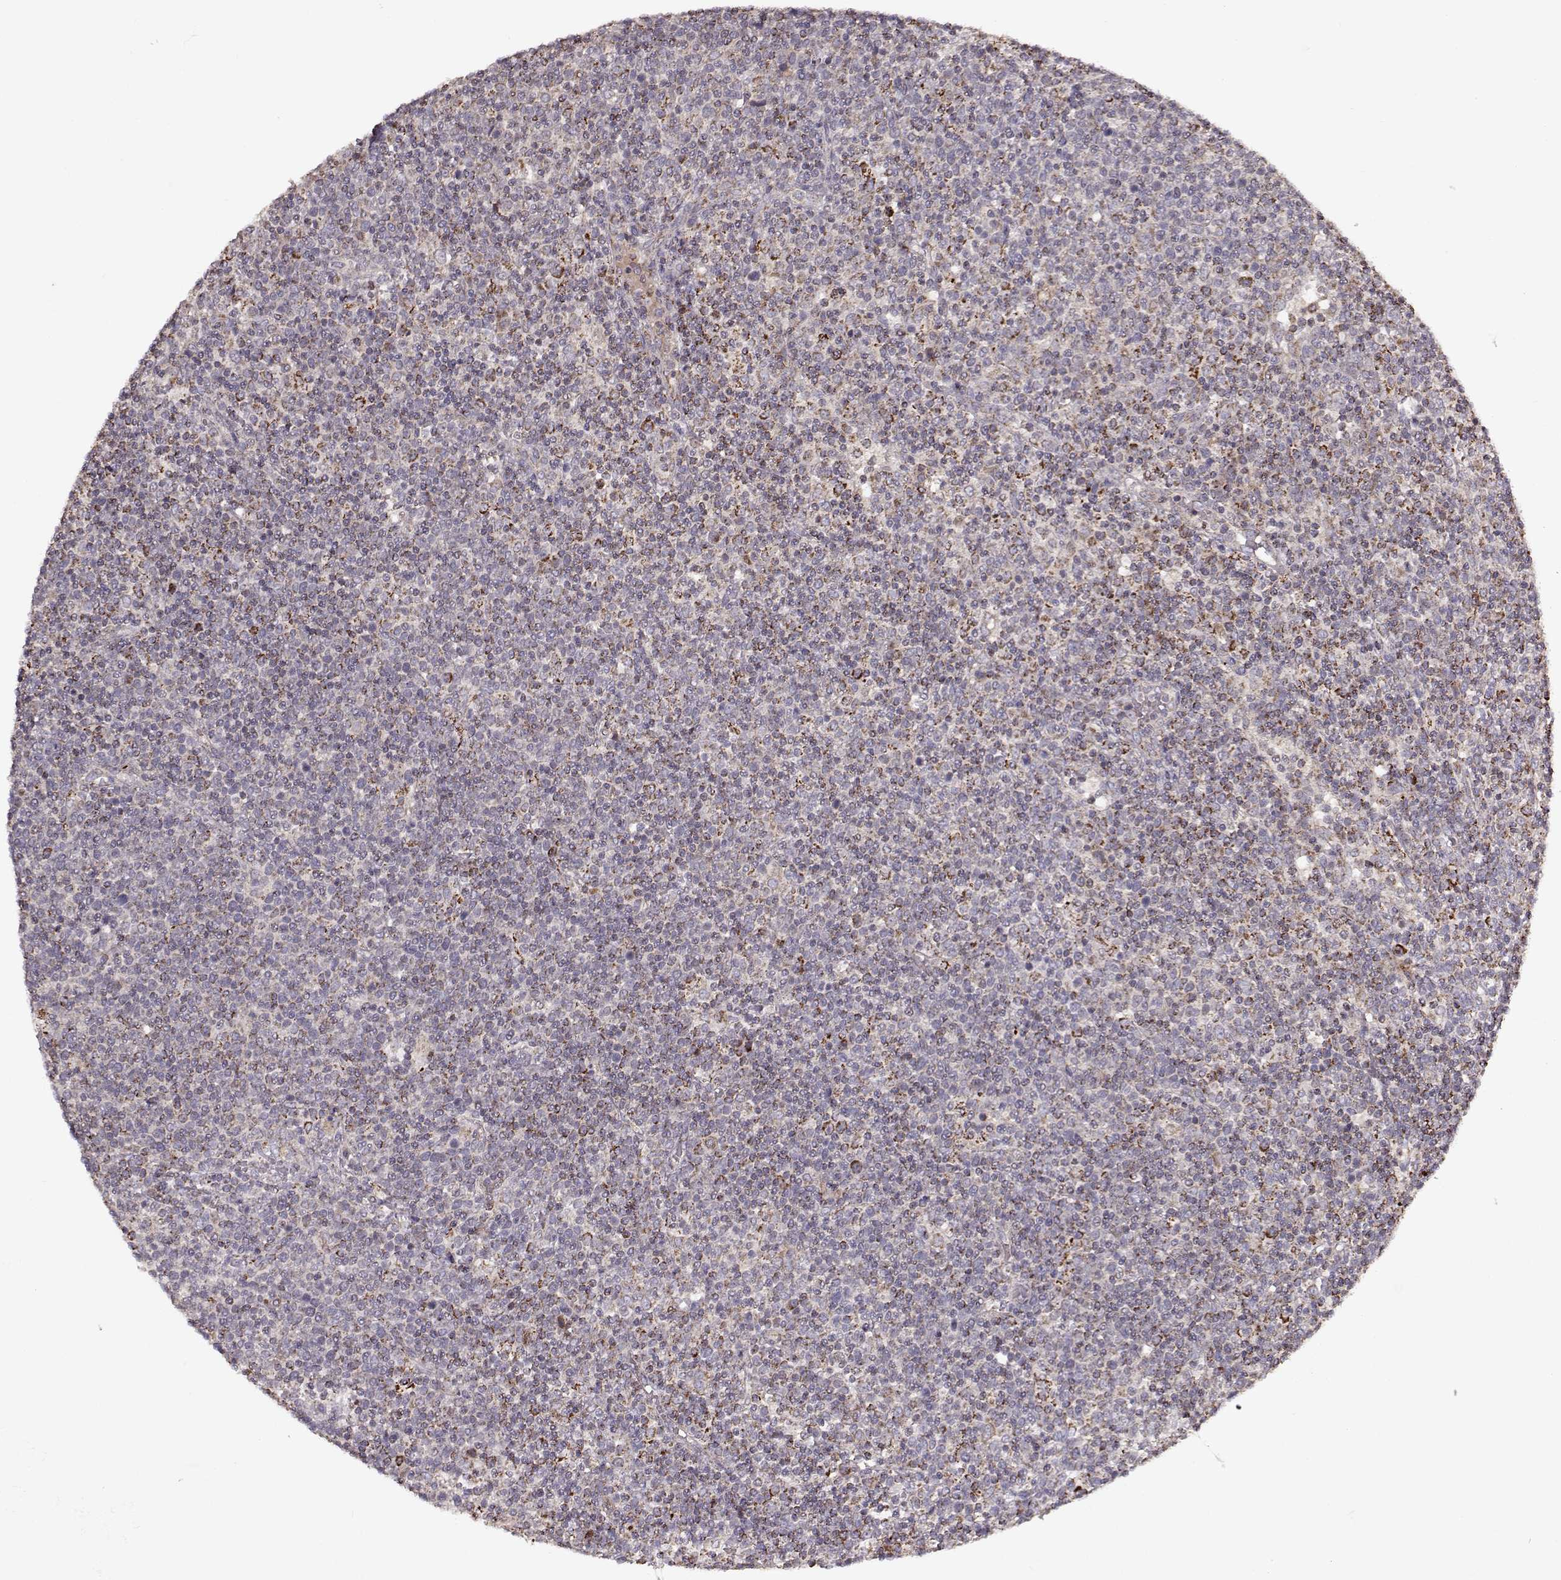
{"staining": {"intensity": "negative", "quantity": "none", "location": "none"}, "tissue": "lymphoma", "cell_type": "Tumor cells", "image_type": "cancer", "snomed": [{"axis": "morphology", "description": "Malignant lymphoma, non-Hodgkin's type, High grade"}, {"axis": "topography", "description": "Lymph node"}], "caption": "High magnification brightfield microscopy of malignant lymphoma, non-Hodgkin's type (high-grade) stained with DAB (brown) and counterstained with hematoxylin (blue): tumor cells show no significant positivity.", "gene": "CMTM3", "patient": {"sex": "male", "age": 61}}